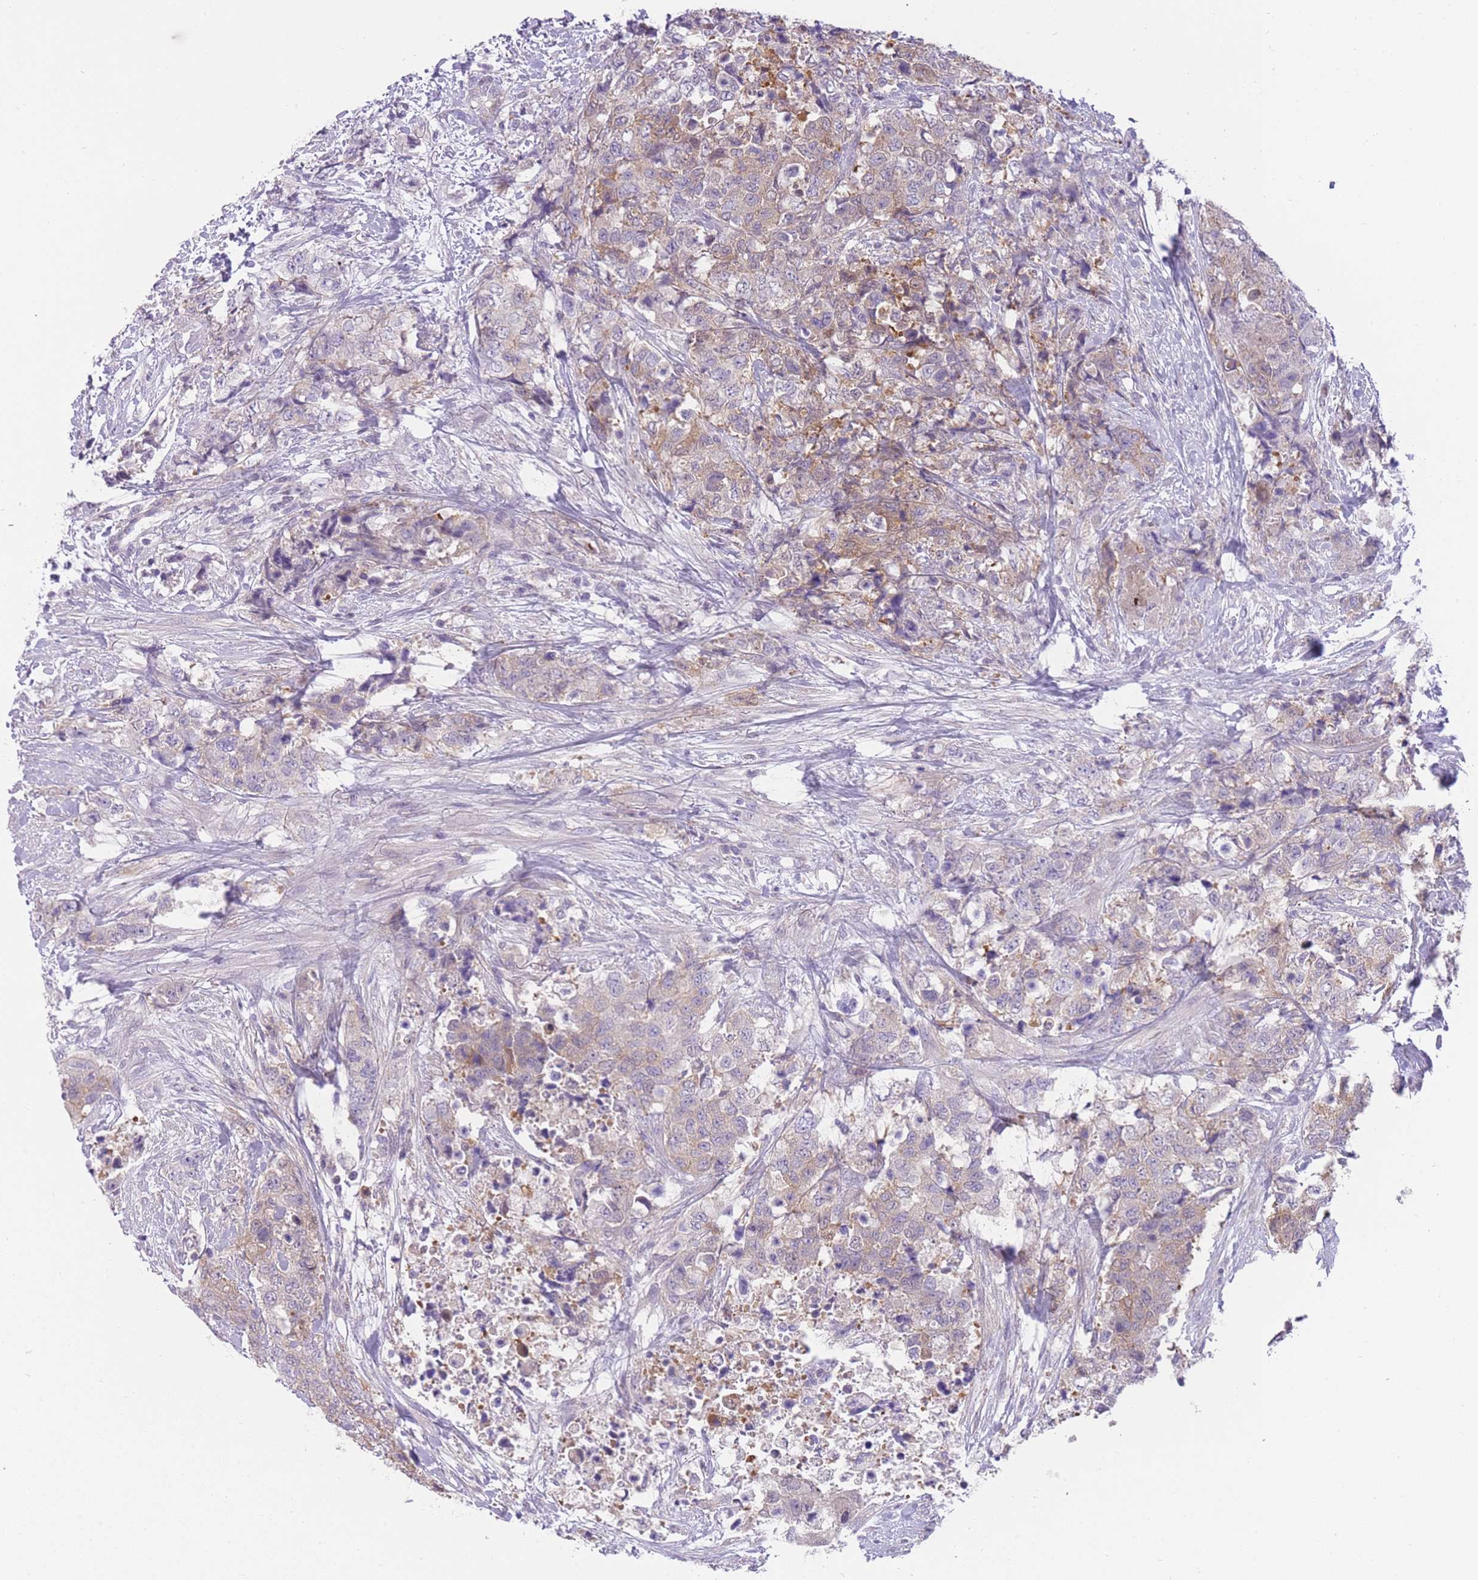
{"staining": {"intensity": "negative", "quantity": "none", "location": "none"}, "tissue": "urothelial cancer", "cell_type": "Tumor cells", "image_type": "cancer", "snomed": [{"axis": "morphology", "description": "Urothelial carcinoma, High grade"}, {"axis": "topography", "description": "Urinary bladder"}], "caption": "DAB (3,3'-diaminobenzidine) immunohistochemical staining of human high-grade urothelial carcinoma displays no significant expression in tumor cells.", "gene": "OR11H12", "patient": {"sex": "female", "age": 78}}